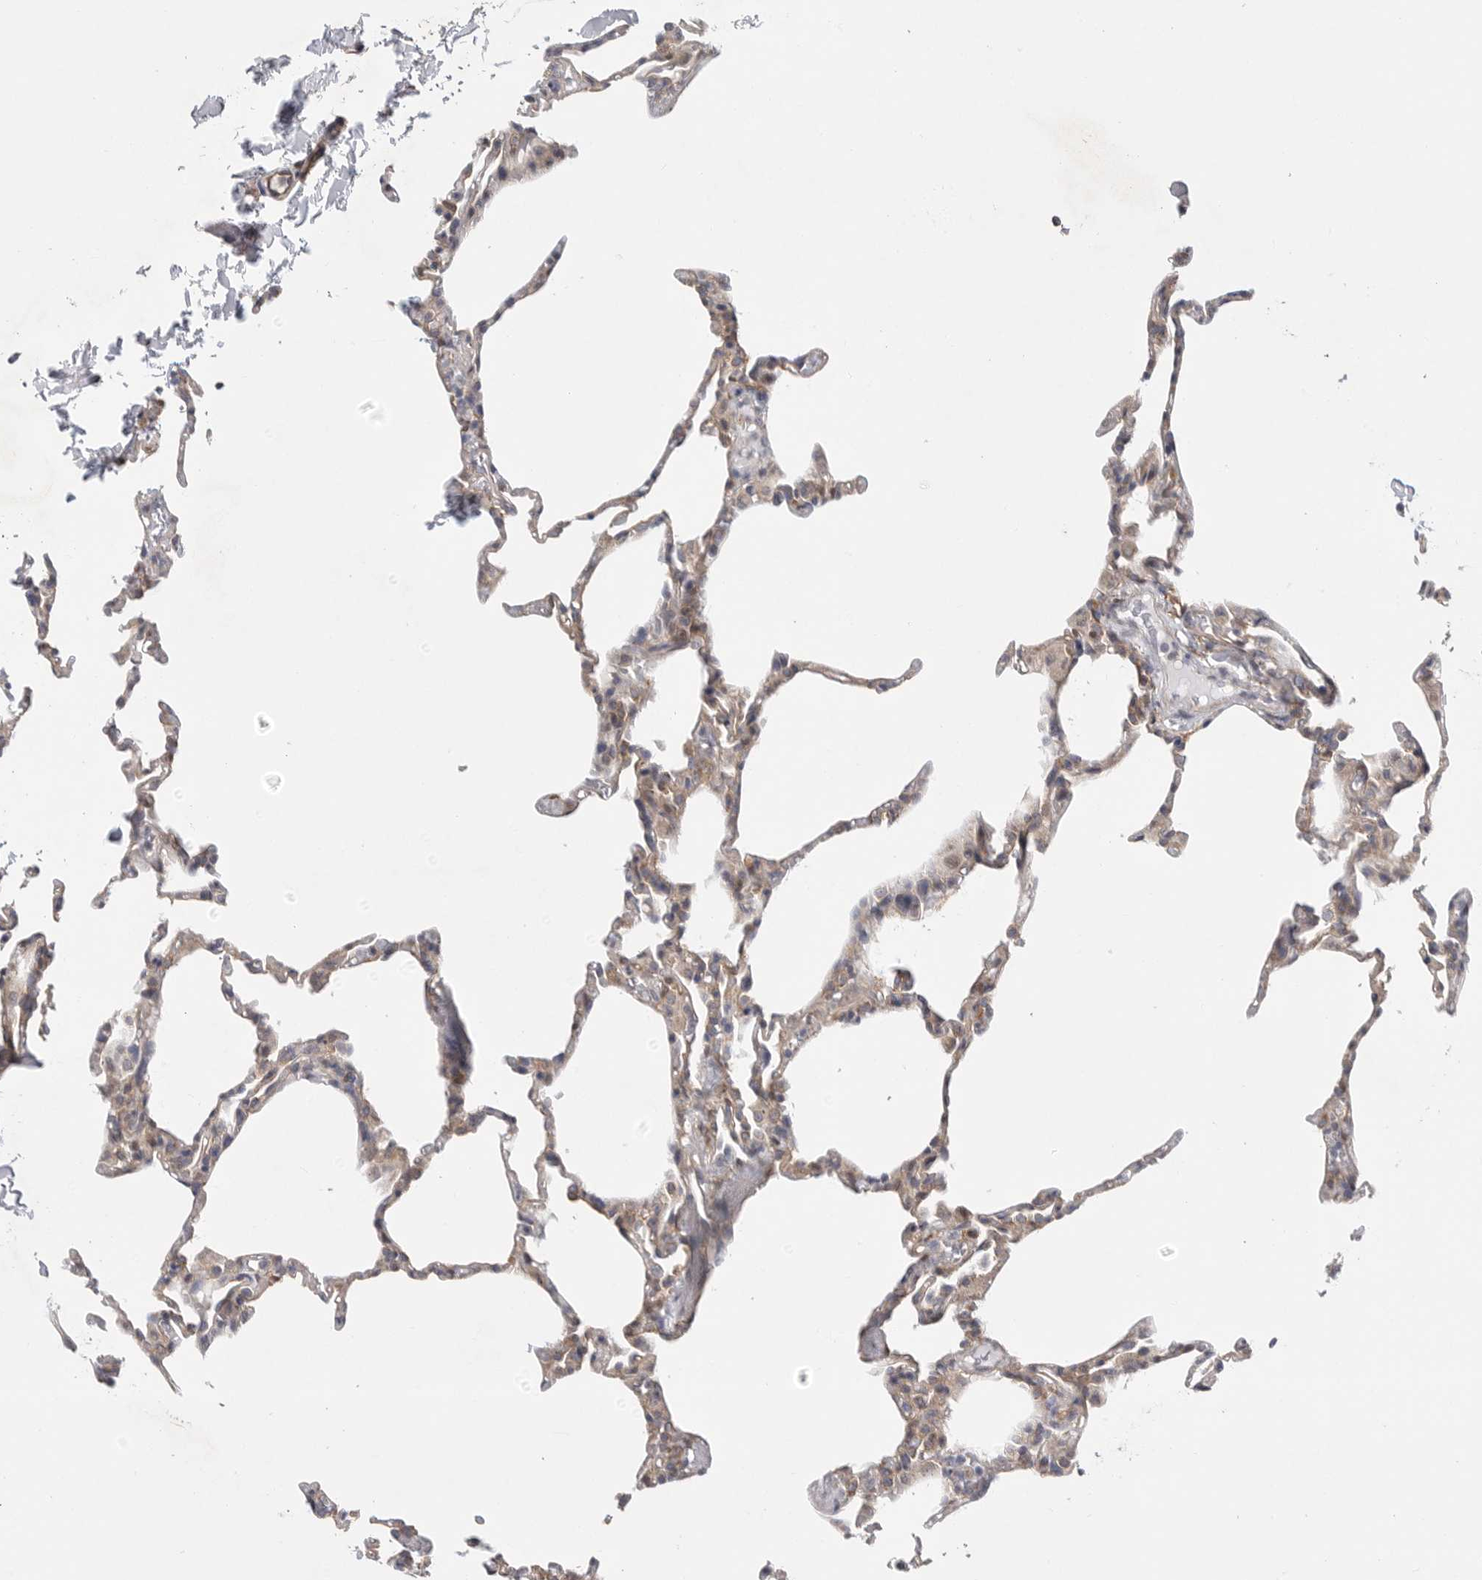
{"staining": {"intensity": "weak", "quantity": "<25%", "location": "cytoplasmic/membranous"}, "tissue": "lung", "cell_type": "Alveolar cells", "image_type": "normal", "snomed": [{"axis": "morphology", "description": "Normal tissue, NOS"}, {"axis": "topography", "description": "Lung"}], "caption": "Immunohistochemistry (IHC) photomicrograph of benign human lung stained for a protein (brown), which exhibits no expression in alveolar cells.", "gene": "FBXO43", "patient": {"sex": "male", "age": 20}}